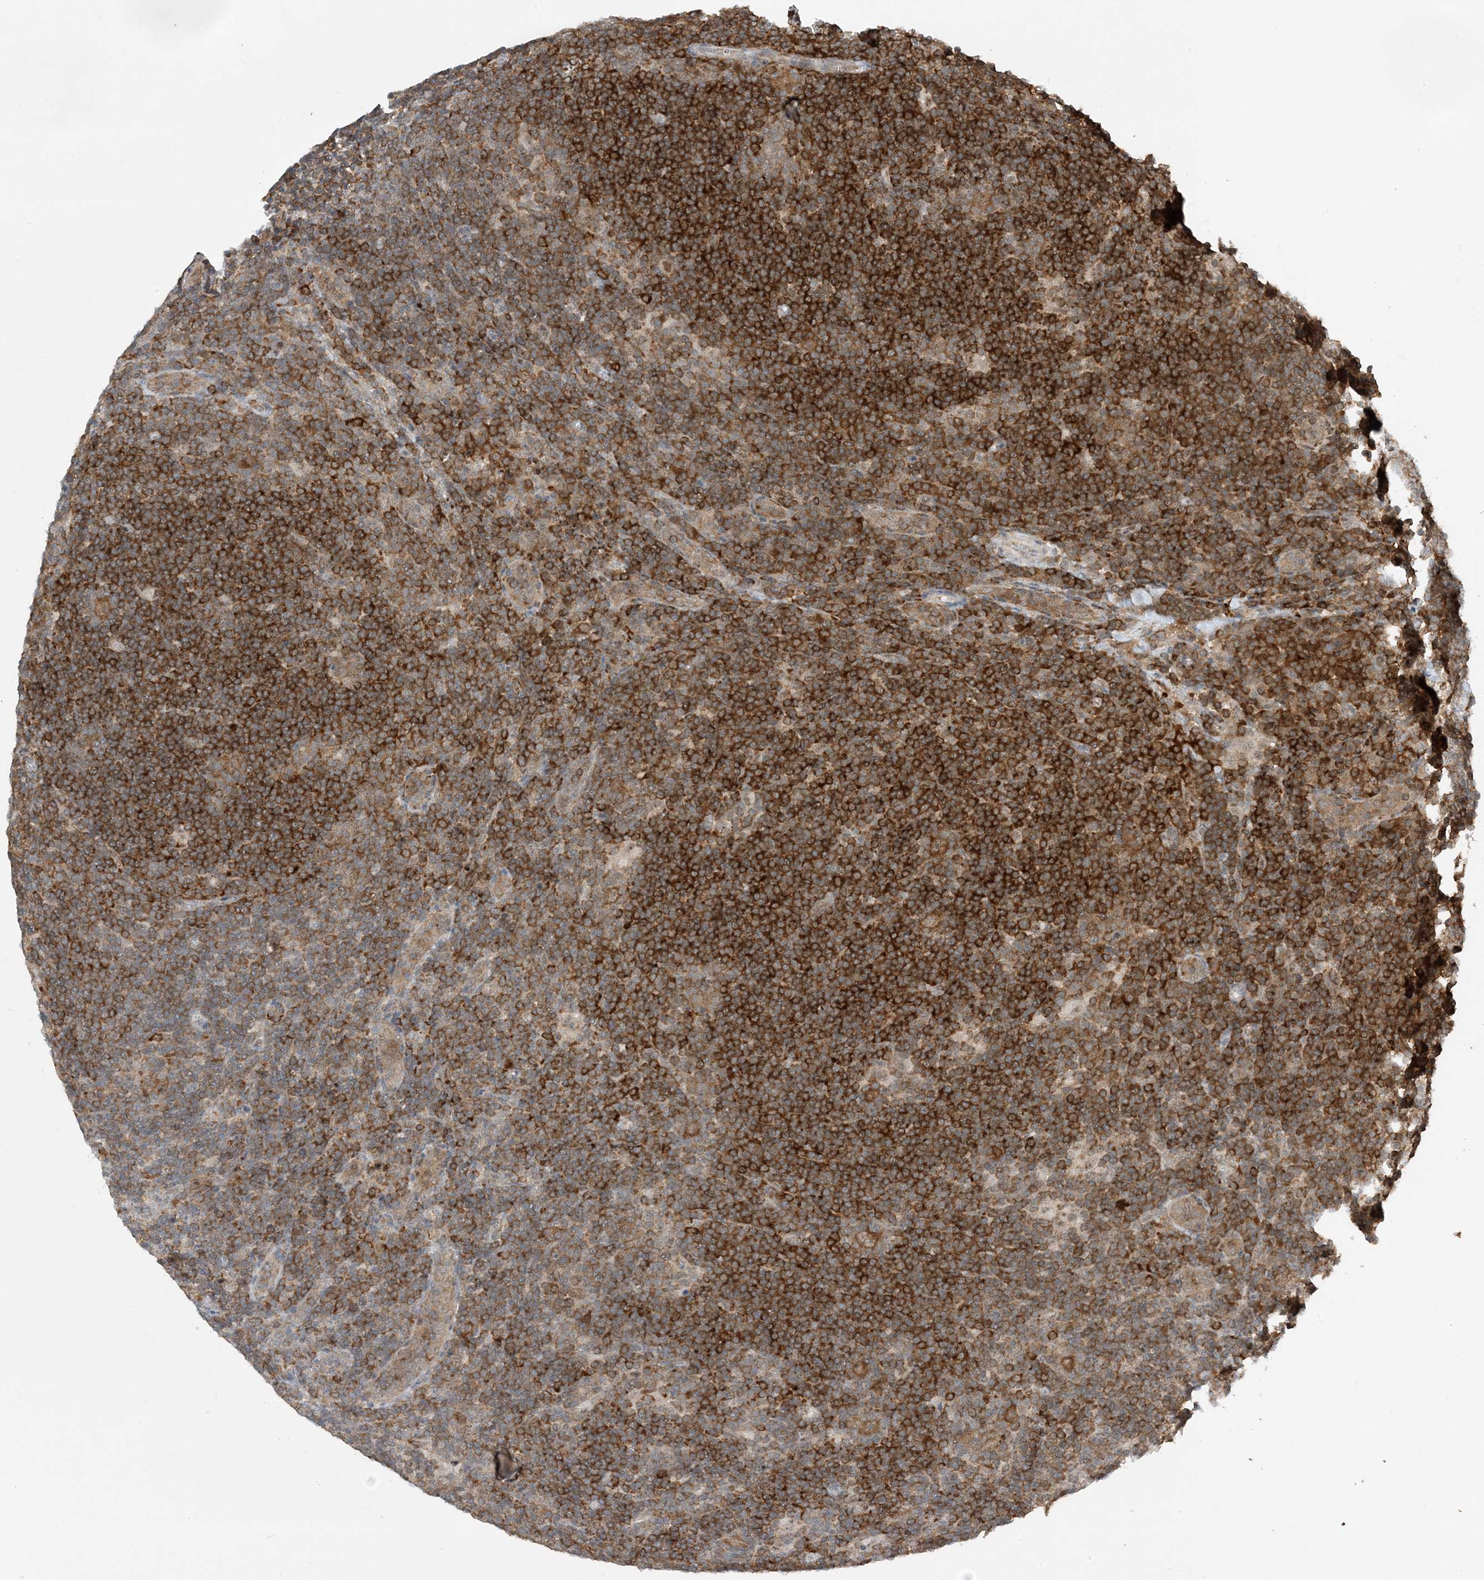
{"staining": {"intensity": "negative", "quantity": "none", "location": "none"}, "tissue": "lymphoma", "cell_type": "Tumor cells", "image_type": "cancer", "snomed": [{"axis": "morphology", "description": "Hodgkin's disease, NOS"}, {"axis": "topography", "description": "Lymph node"}], "caption": "Histopathology image shows no significant protein positivity in tumor cells of Hodgkin's disease.", "gene": "MAST3", "patient": {"sex": "female", "age": 57}}